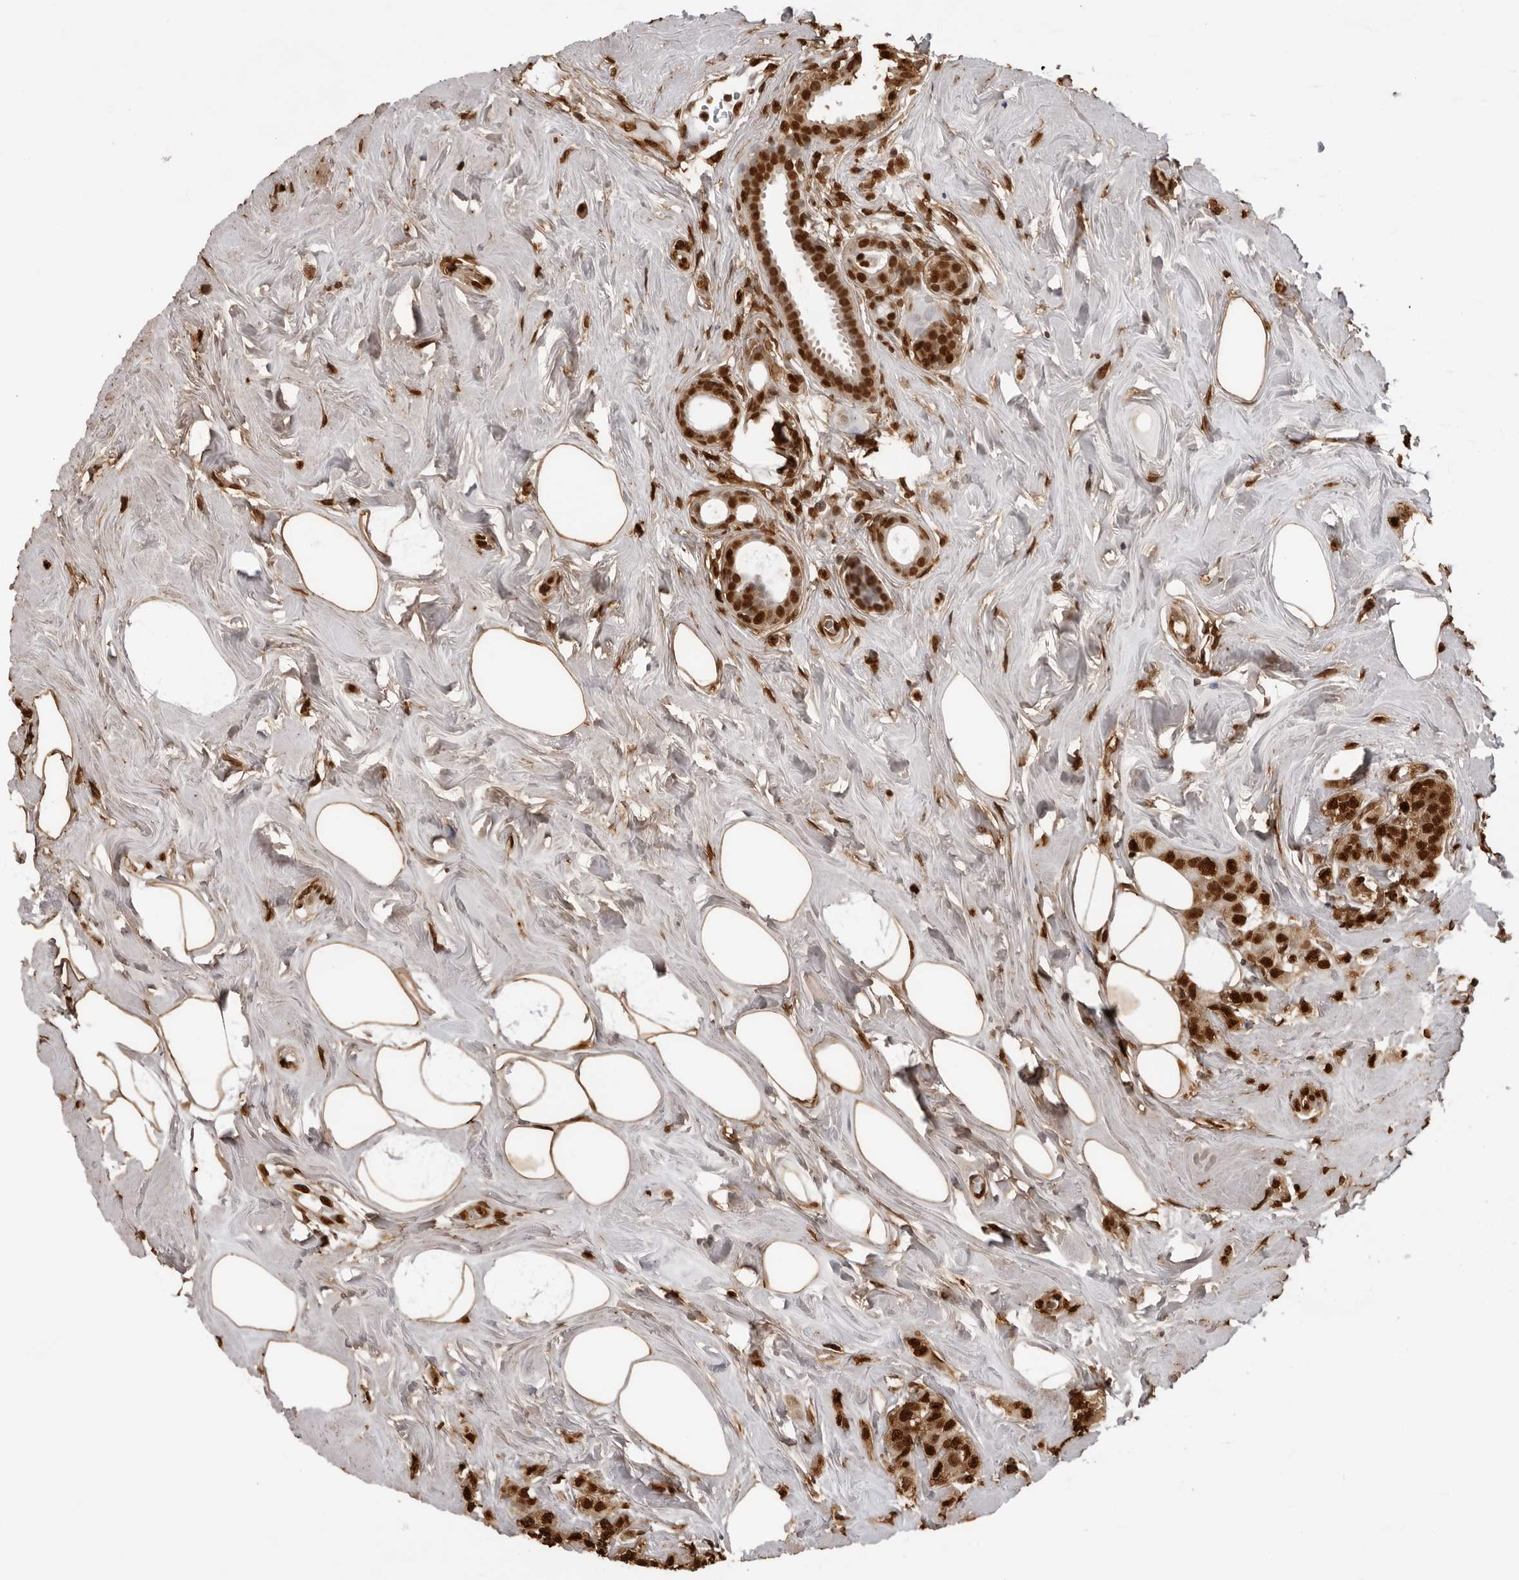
{"staining": {"intensity": "strong", "quantity": ">75%", "location": "cytoplasmic/membranous,nuclear"}, "tissue": "breast cancer", "cell_type": "Tumor cells", "image_type": "cancer", "snomed": [{"axis": "morphology", "description": "Lobular carcinoma"}, {"axis": "topography", "description": "Breast"}], "caption": "DAB (3,3'-diaminobenzidine) immunohistochemical staining of human lobular carcinoma (breast) exhibits strong cytoplasmic/membranous and nuclear protein expression in about >75% of tumor cells. Immunohistochemistry stains the protein in brown and the nuclei are stained blue.", "gene": "ZFP91", "patient": {"sex": "female", "age": 47}}